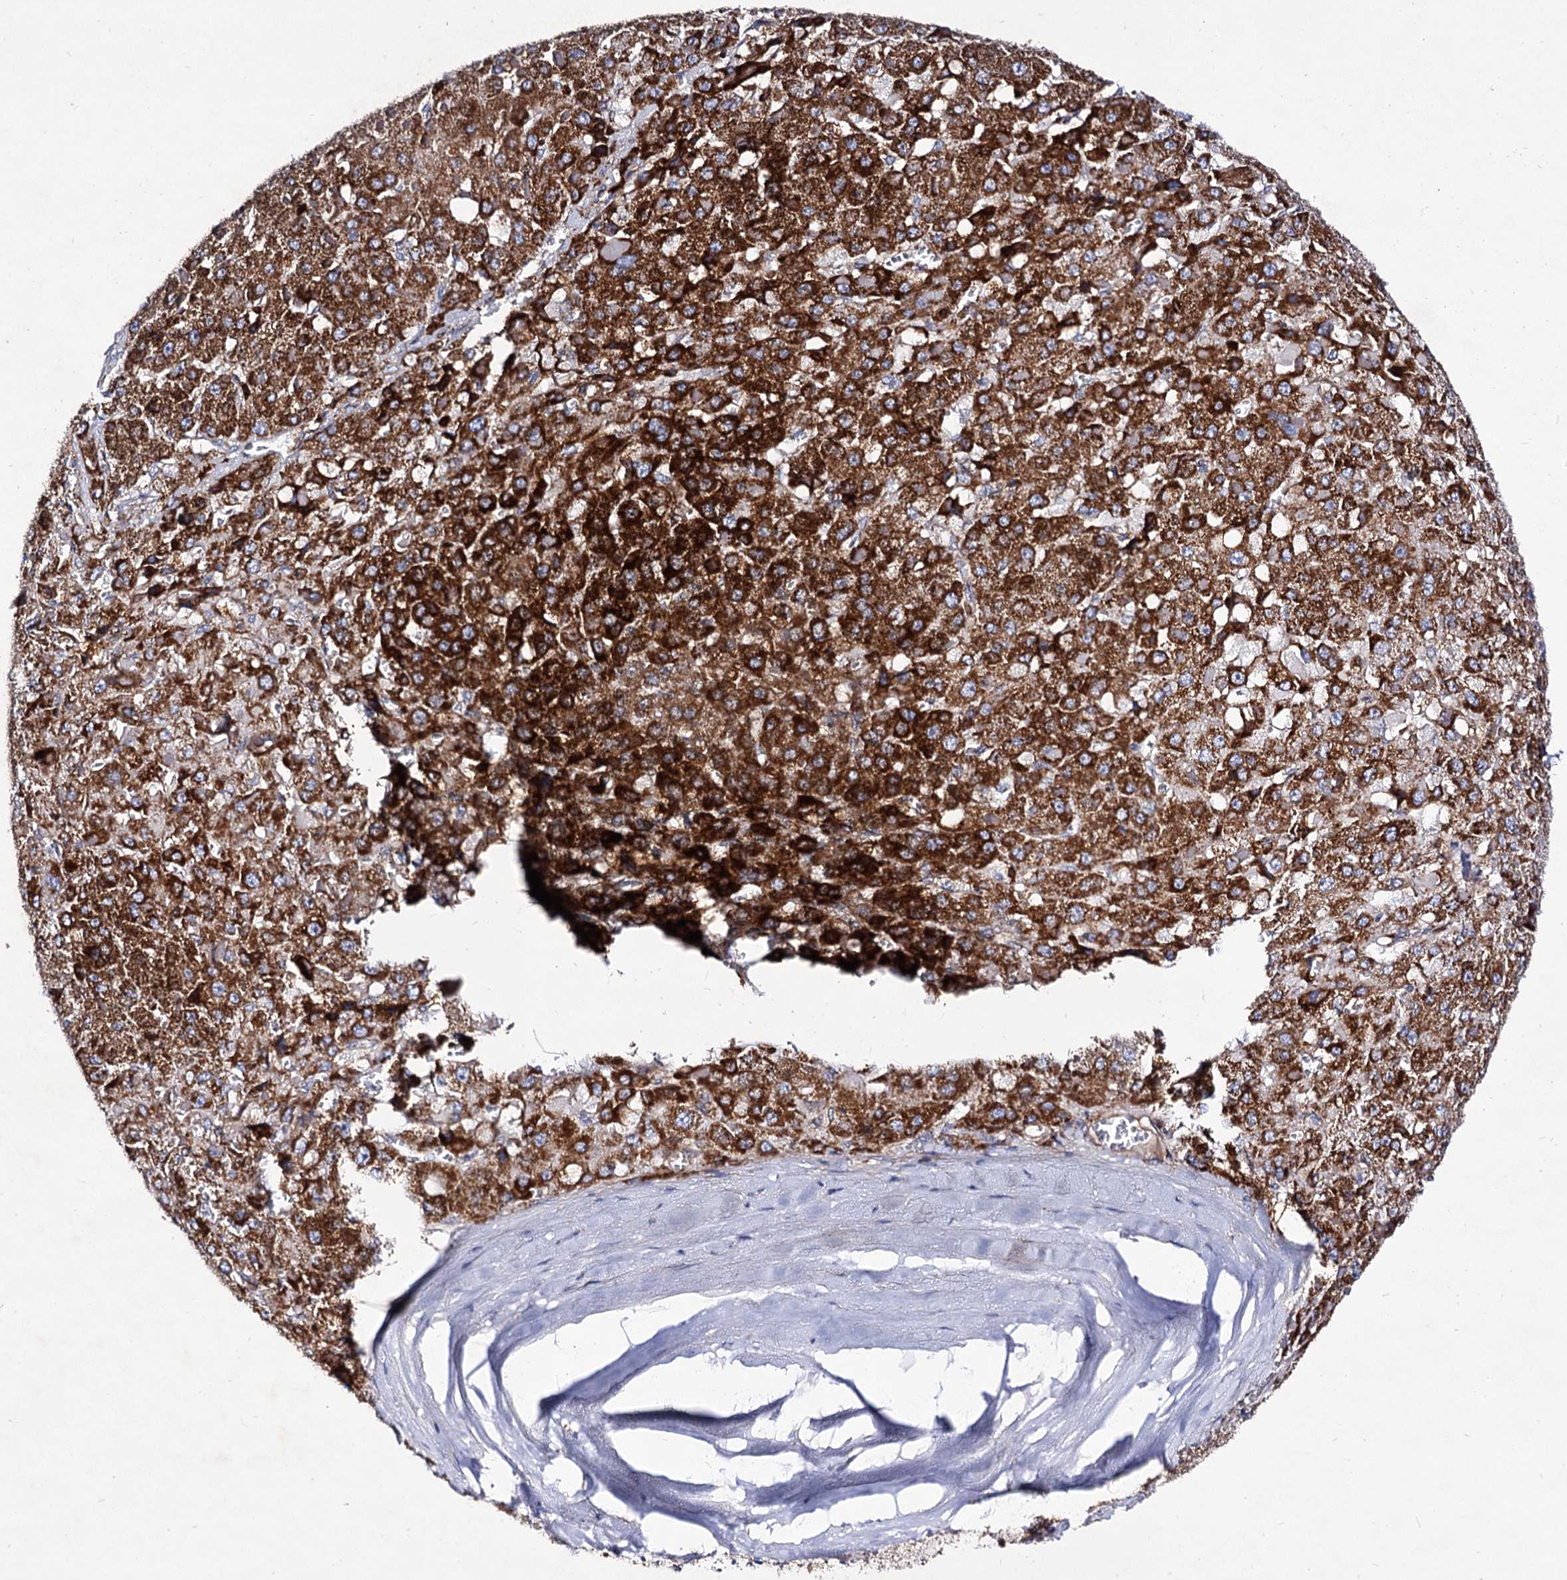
{"staining": {"intensity": "strong", "quantity": ">75%", "location": "cytoplasmic/membranous"}, "tissue": "liver cancer", "cell_type": "Tumor cells", "image_type": "cancer", "snomed": [{"axis": "morphology", "description": "Carcinoma, Hepatocellular, NOS"}, {"axis": "topography", "description": "Liver"}], "caption": "A high-resolution micrograph shows IHC staining of hepatocellular carcinoma (liver), which displays strong cytoplasmic/membranous expression in about >75% of tumor cells.", "gene": "ACAD9", "patient": {"sex": "female", "age": 73}}